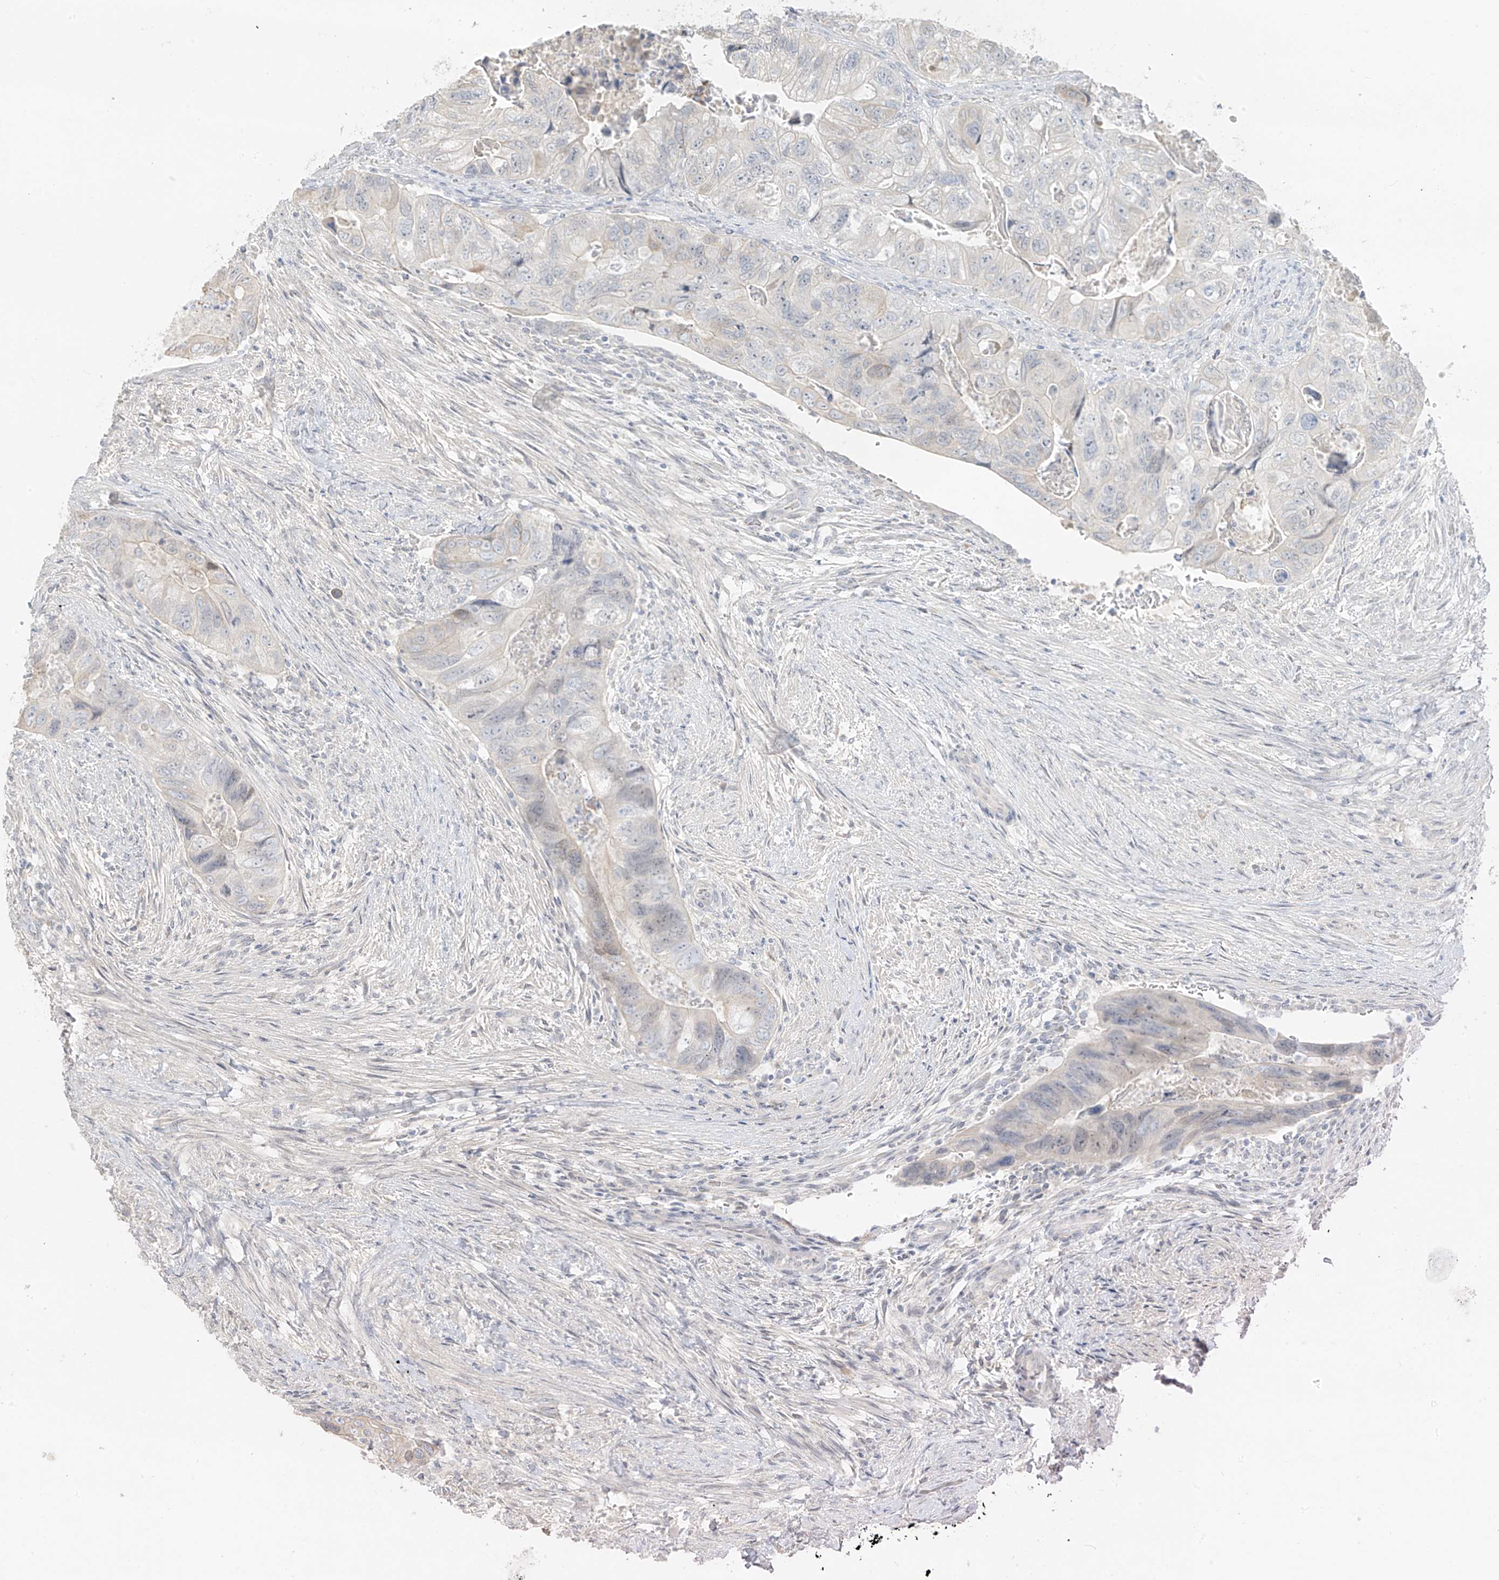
{"staining": {"intensity": "weak", "quantity": "<25%", "location": "cytoplasmic/membranous"}, "tissue": "colorectal cancer", "cell_type": "Tumor cells", "image_type": "cancer", "snomed": [{"axis": "morphology", "description": "Adenocarcinoma, NOS"}, {"axis": "topography", "description": "Rectum"}], "caption": "Immunohistochemical staining of human adenocarcinoma (colorectal) demonstrates no significant expression in tumor cells.", "gene": "DCDC2", "patient": {"sex": "male", "age": 63}}